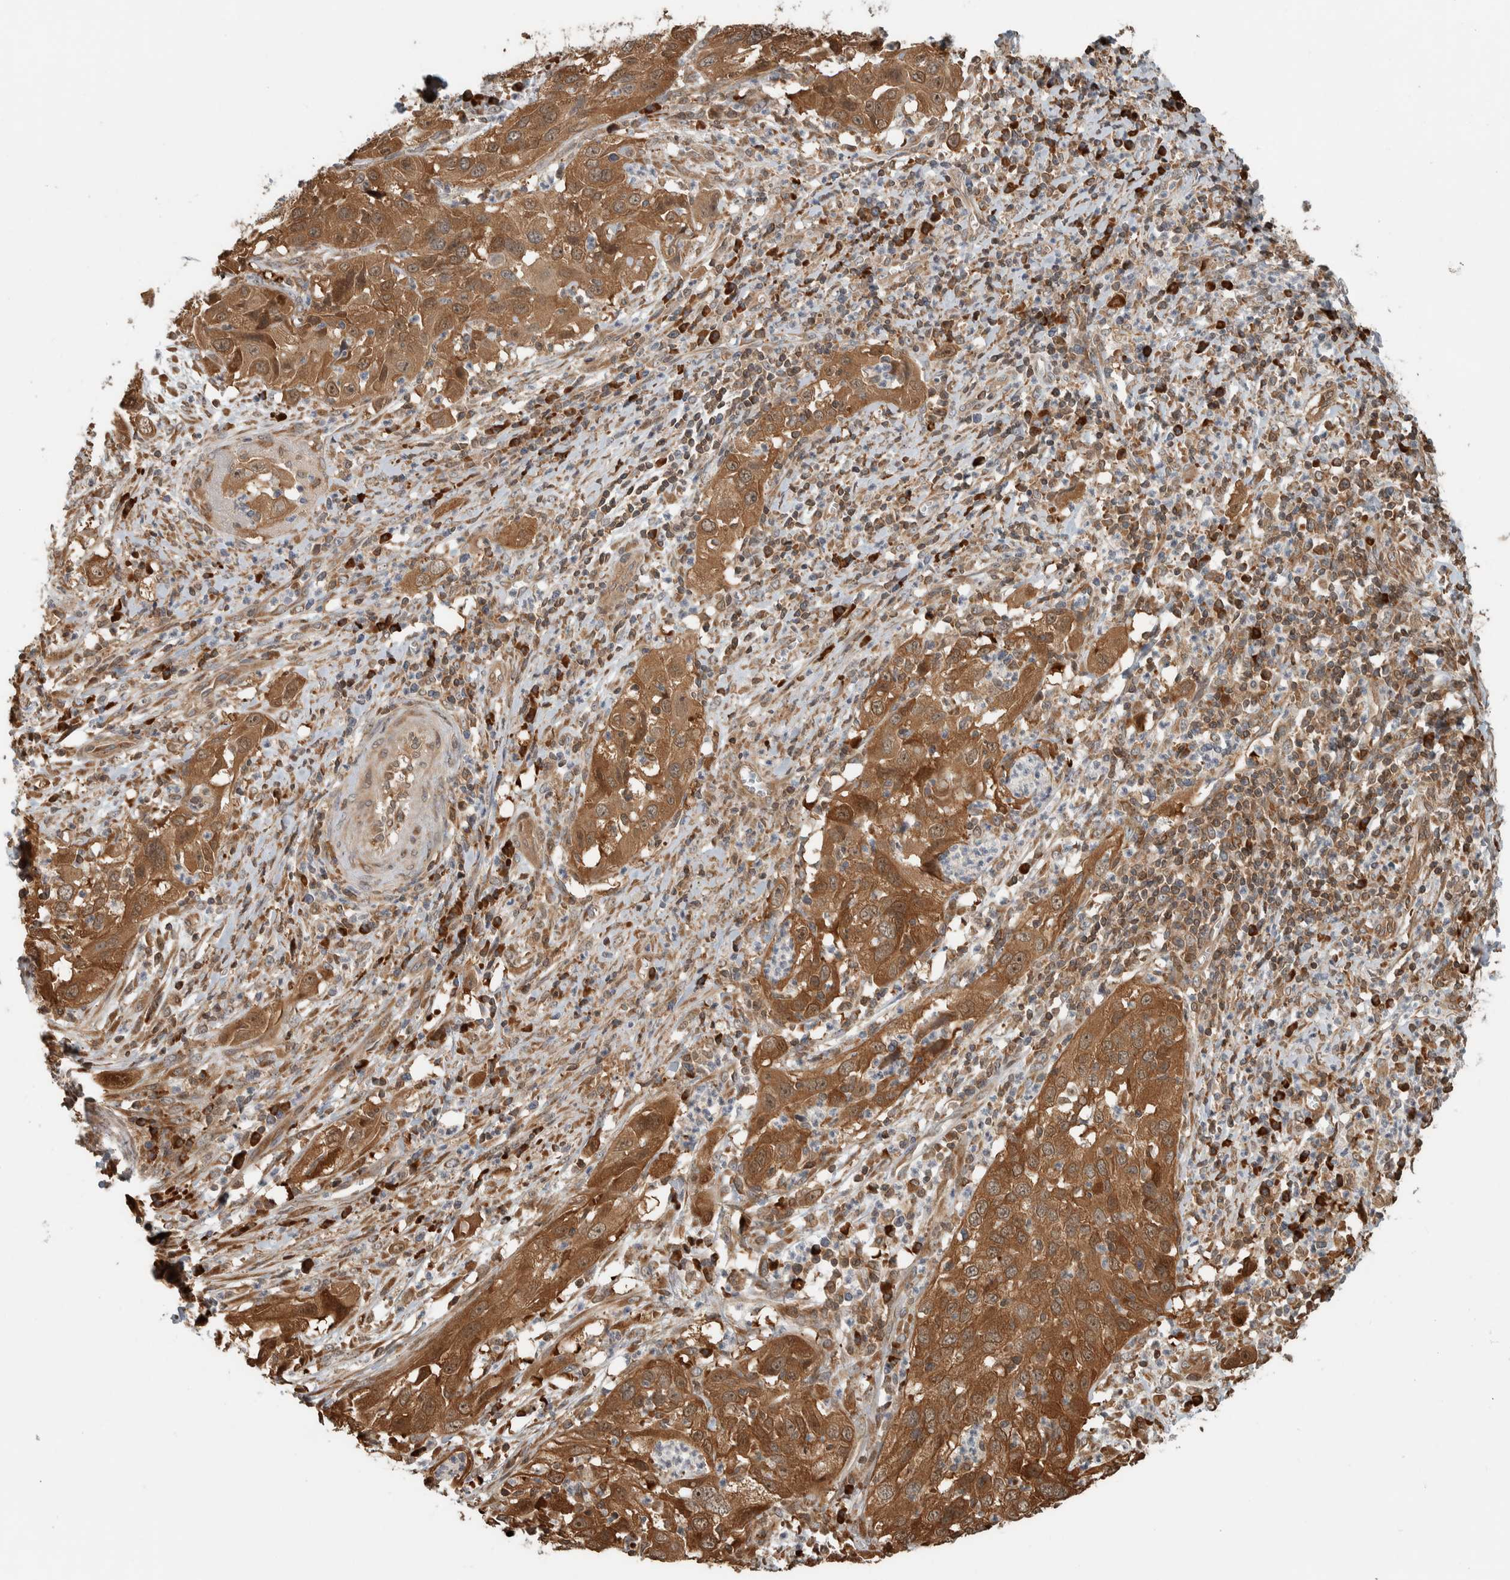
{"staining": {"intensity": "strong", "quantity": ">75%", "location": "cytoplasmic/membranous"}, "tissue": "cervical cancer", "cell_type": "Tumor cells", "image_type": "cancer", "snomed": [{"axis": "morphology", "description": "Squamous cell carcinoma, NOS"}, {"axis": "topography", "description": "Cervix"}], "caption": "Cervical cancer (squamous cell carcinoma) was stained to show a protein in brown. There is high levels of strong cytoplasmic/membranous staining in approximately >75% of tumor cells. The protein of interest is shown in brown color, while the nuclei are stained blue.", "gene": "CNTROB", "patient": {"sex": "female", "age": 32}}